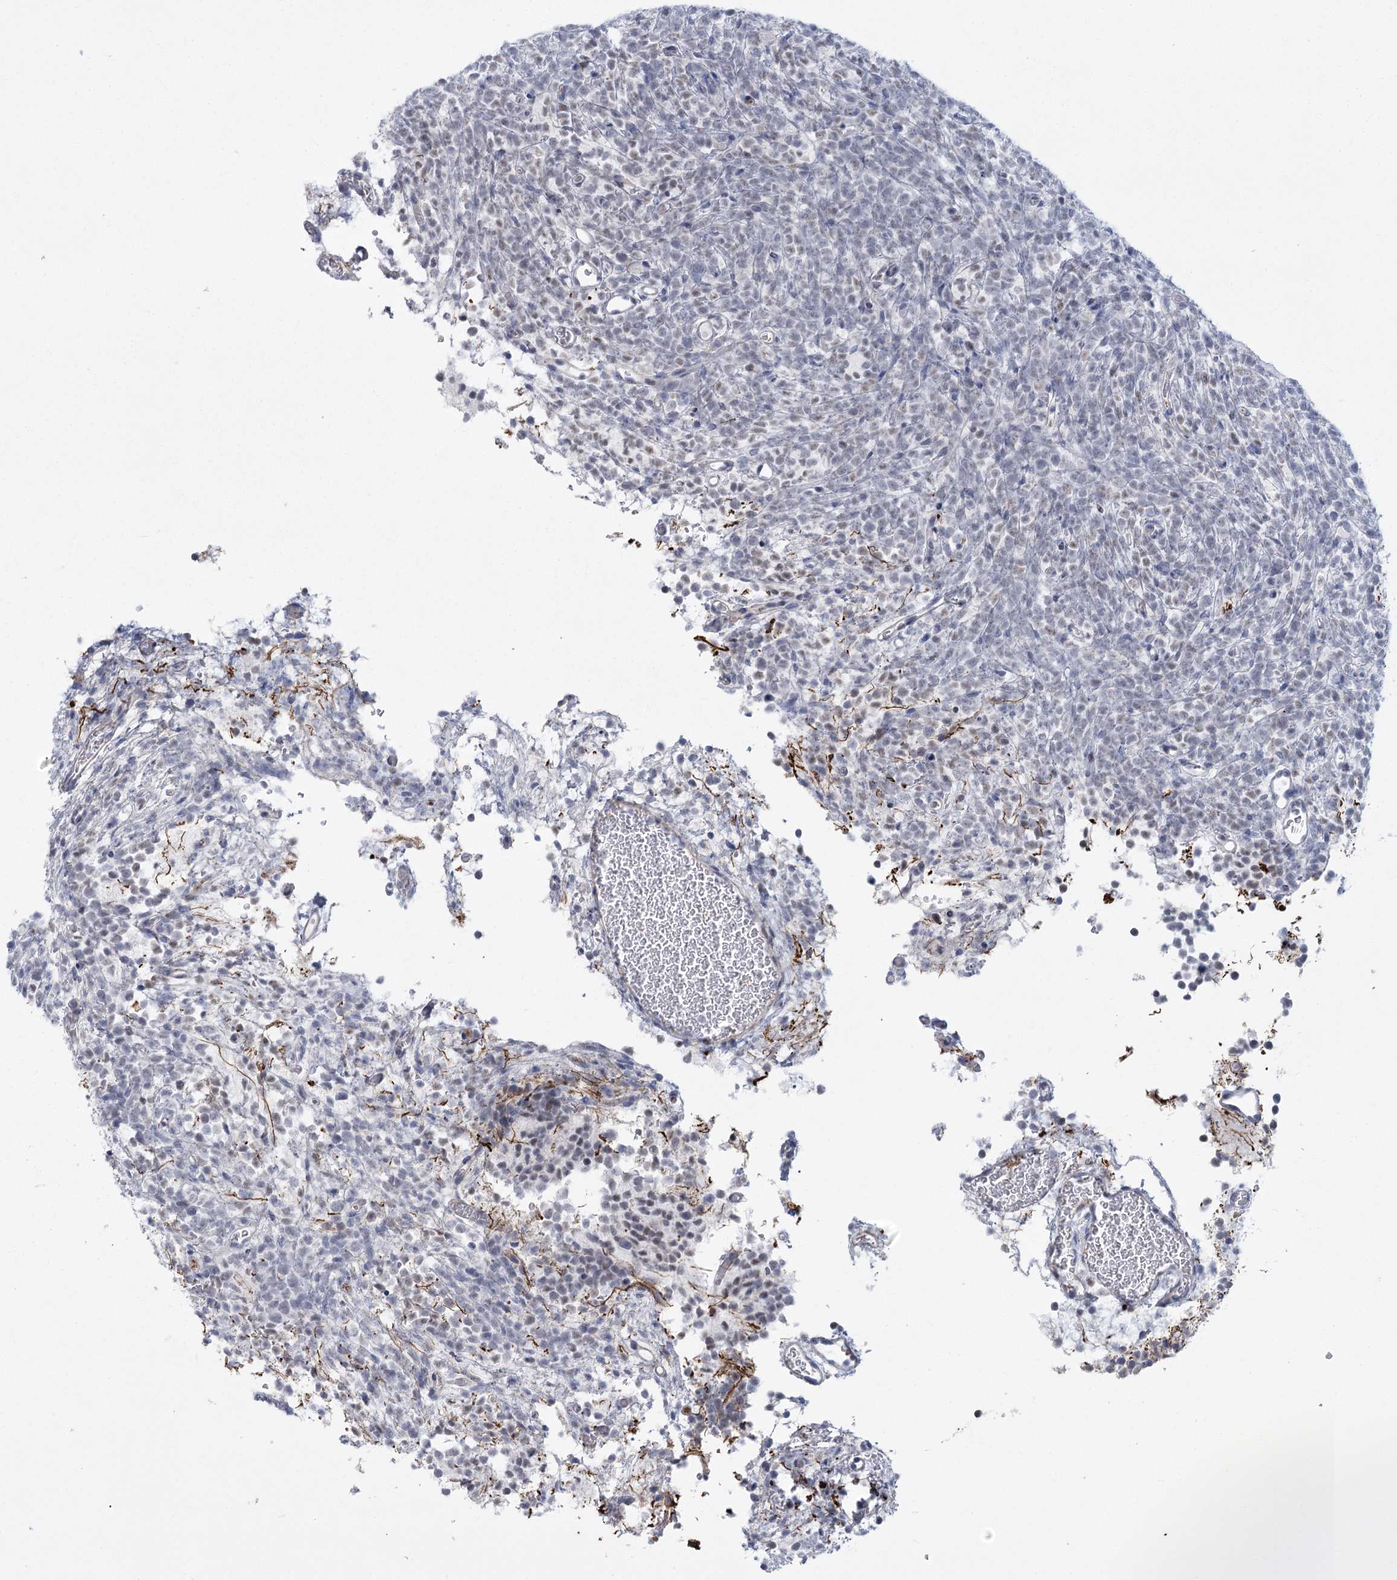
{"staining": {"intensity": "negative", "quantity": "none", "location": "none"}, "tissue": "glioma", "cell_type": "Tumor cells", "image_type": "cancer", "snomed": [{"axis": "morphology", "description": "Glioma, malignant, Low grade"}, {"axis": "topography", "description": "Brain"}], "caption": "Tumor cells are negative for protein expression in human low-grade glioma (malignant).", "gene": "FAM76B", "patient": {"sex": "female", "age": 1}}